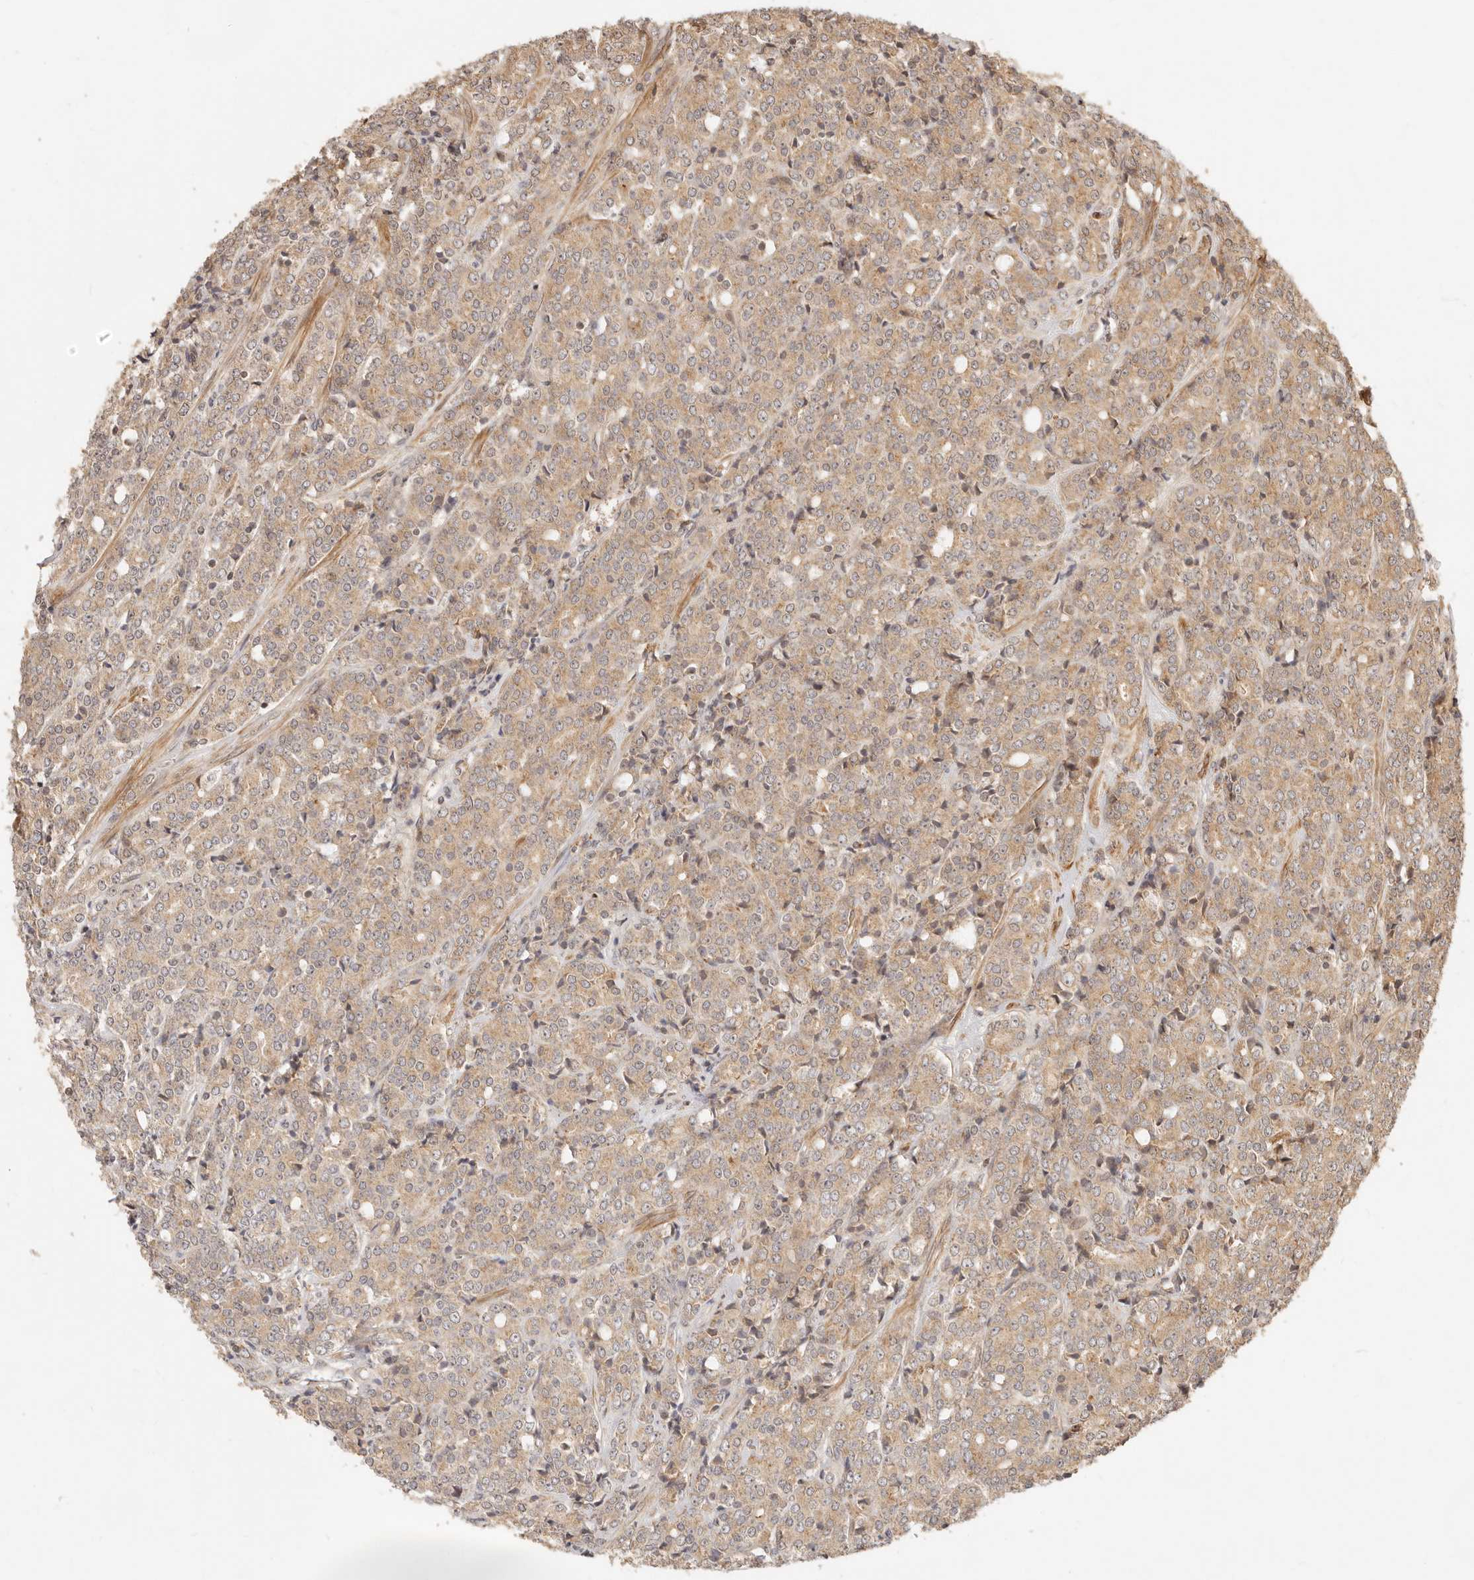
{"staining": {"intensity": "moderate", "quantity": ">75%", "location": "cytoplasmic/membranous"}, "tissue": "prostate cancer", "cell_type": "Tumor cells", "image_type": "cancer", "snomed": [{"axis": "morphology", "description": "Adenocarcinoma, High grade"}, {"axis": "topography", "description": "Prostate"}], "caption": "Immunohistochemical staining of human prostate high-grade adenocarcinoma reveals medium levels of moderate cytoplasmic/membranous staining in approximately >75% of tumor cells.", "gene": "TIMM17A", "patient": {"sex": "male", "age": 62}}